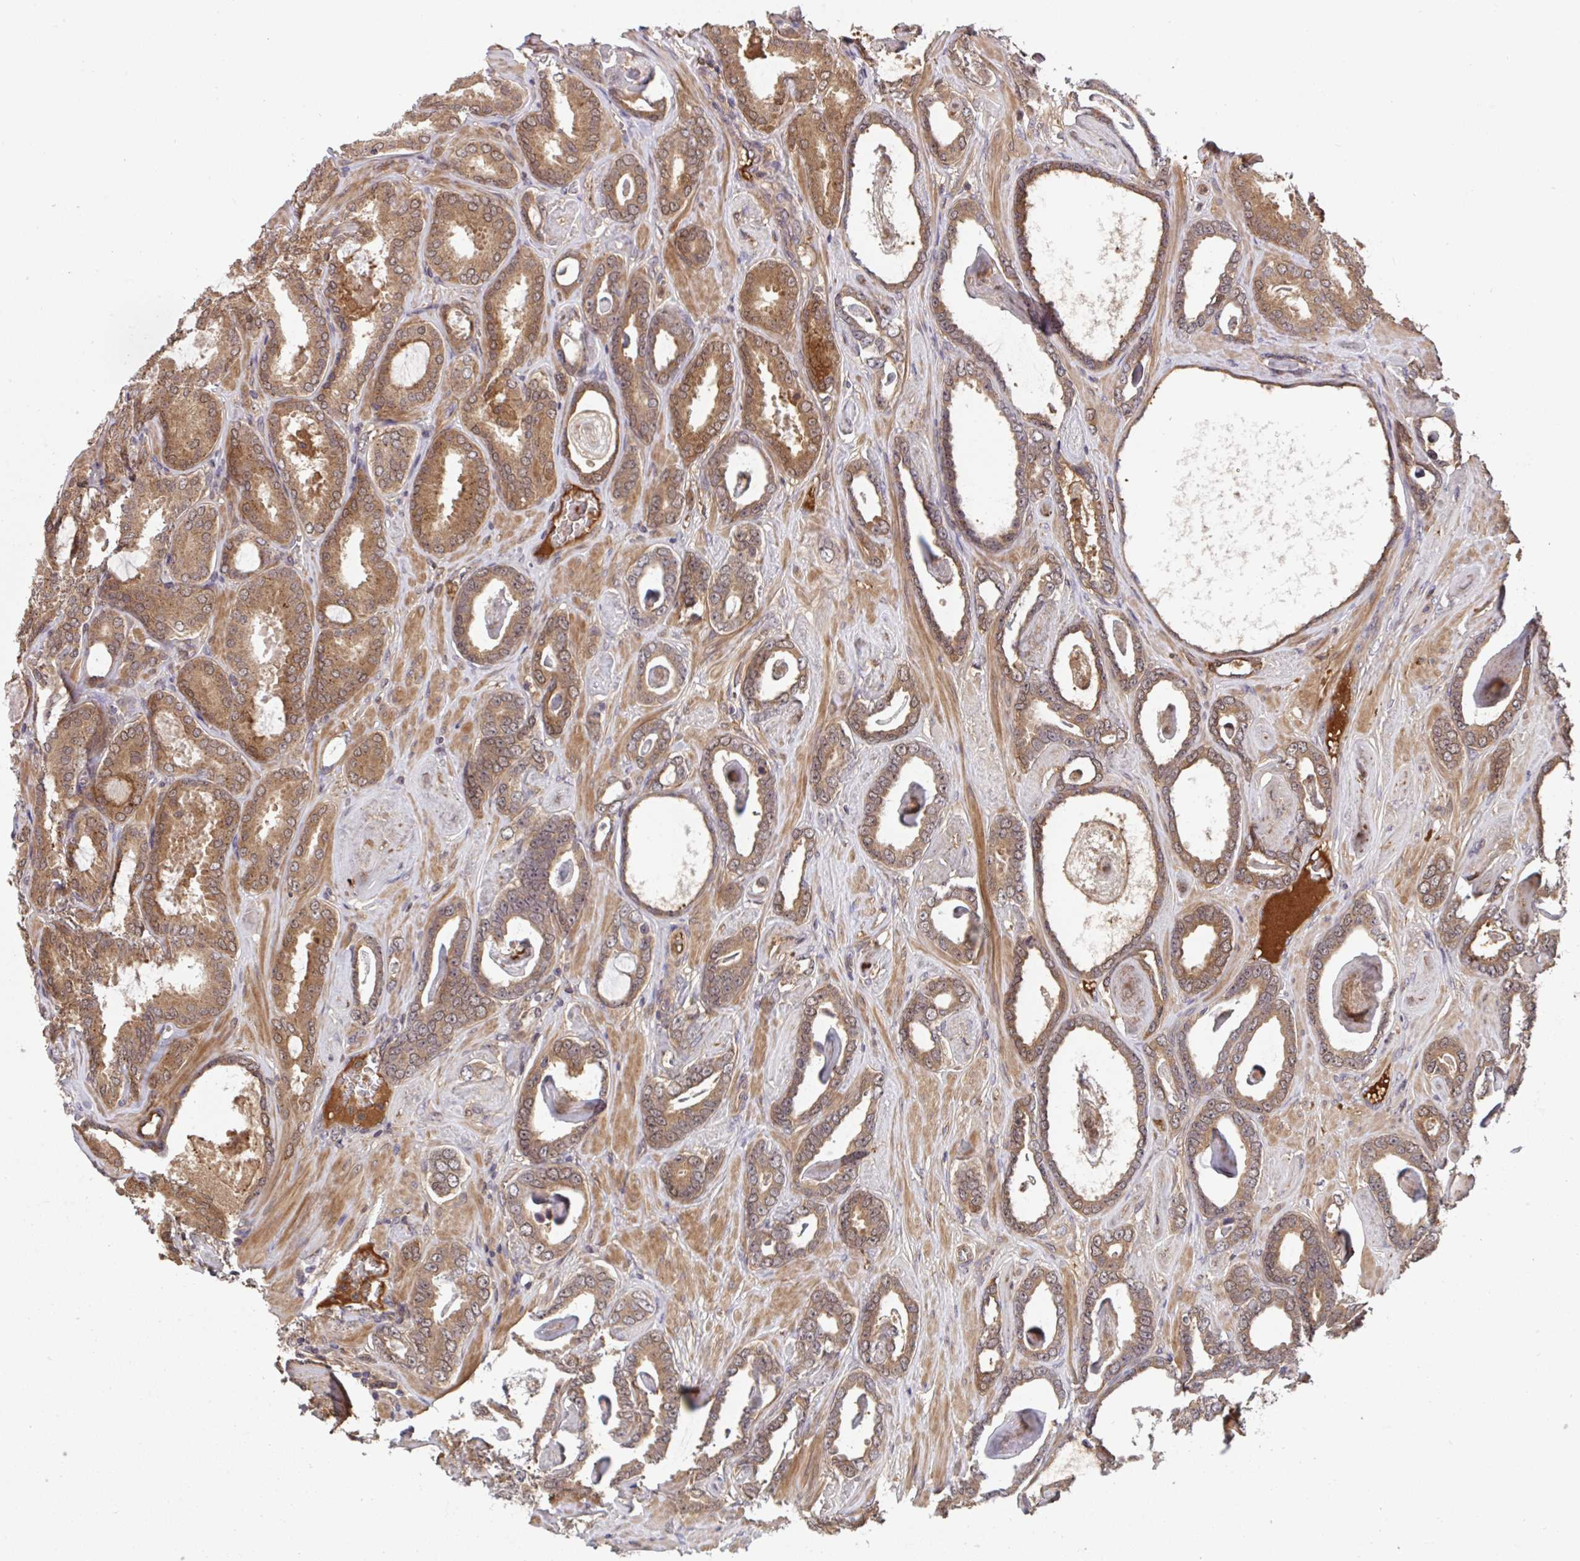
{"staining": {"intensity": "moderate", "quantity": ">75%", "location": "cytoplasmic/membranous"}, "tissue": "prostate cancer", "cell_type": "Tumor cells", "image_type": "cancer", "snomed": [{"axis": "morphology", "description": "Adenocarcinoma, High grade"}, {"axis": "topography", "description": "Prostate"}], "caption": "A histopathology image of prostate adenocarcinoma (high-grade) stained for a protein shows moderate cytoplasmic/membranous brown staining in tumor cells.", "gene": "TIGAR", "patient": {"sex": "male", "age": 63}}